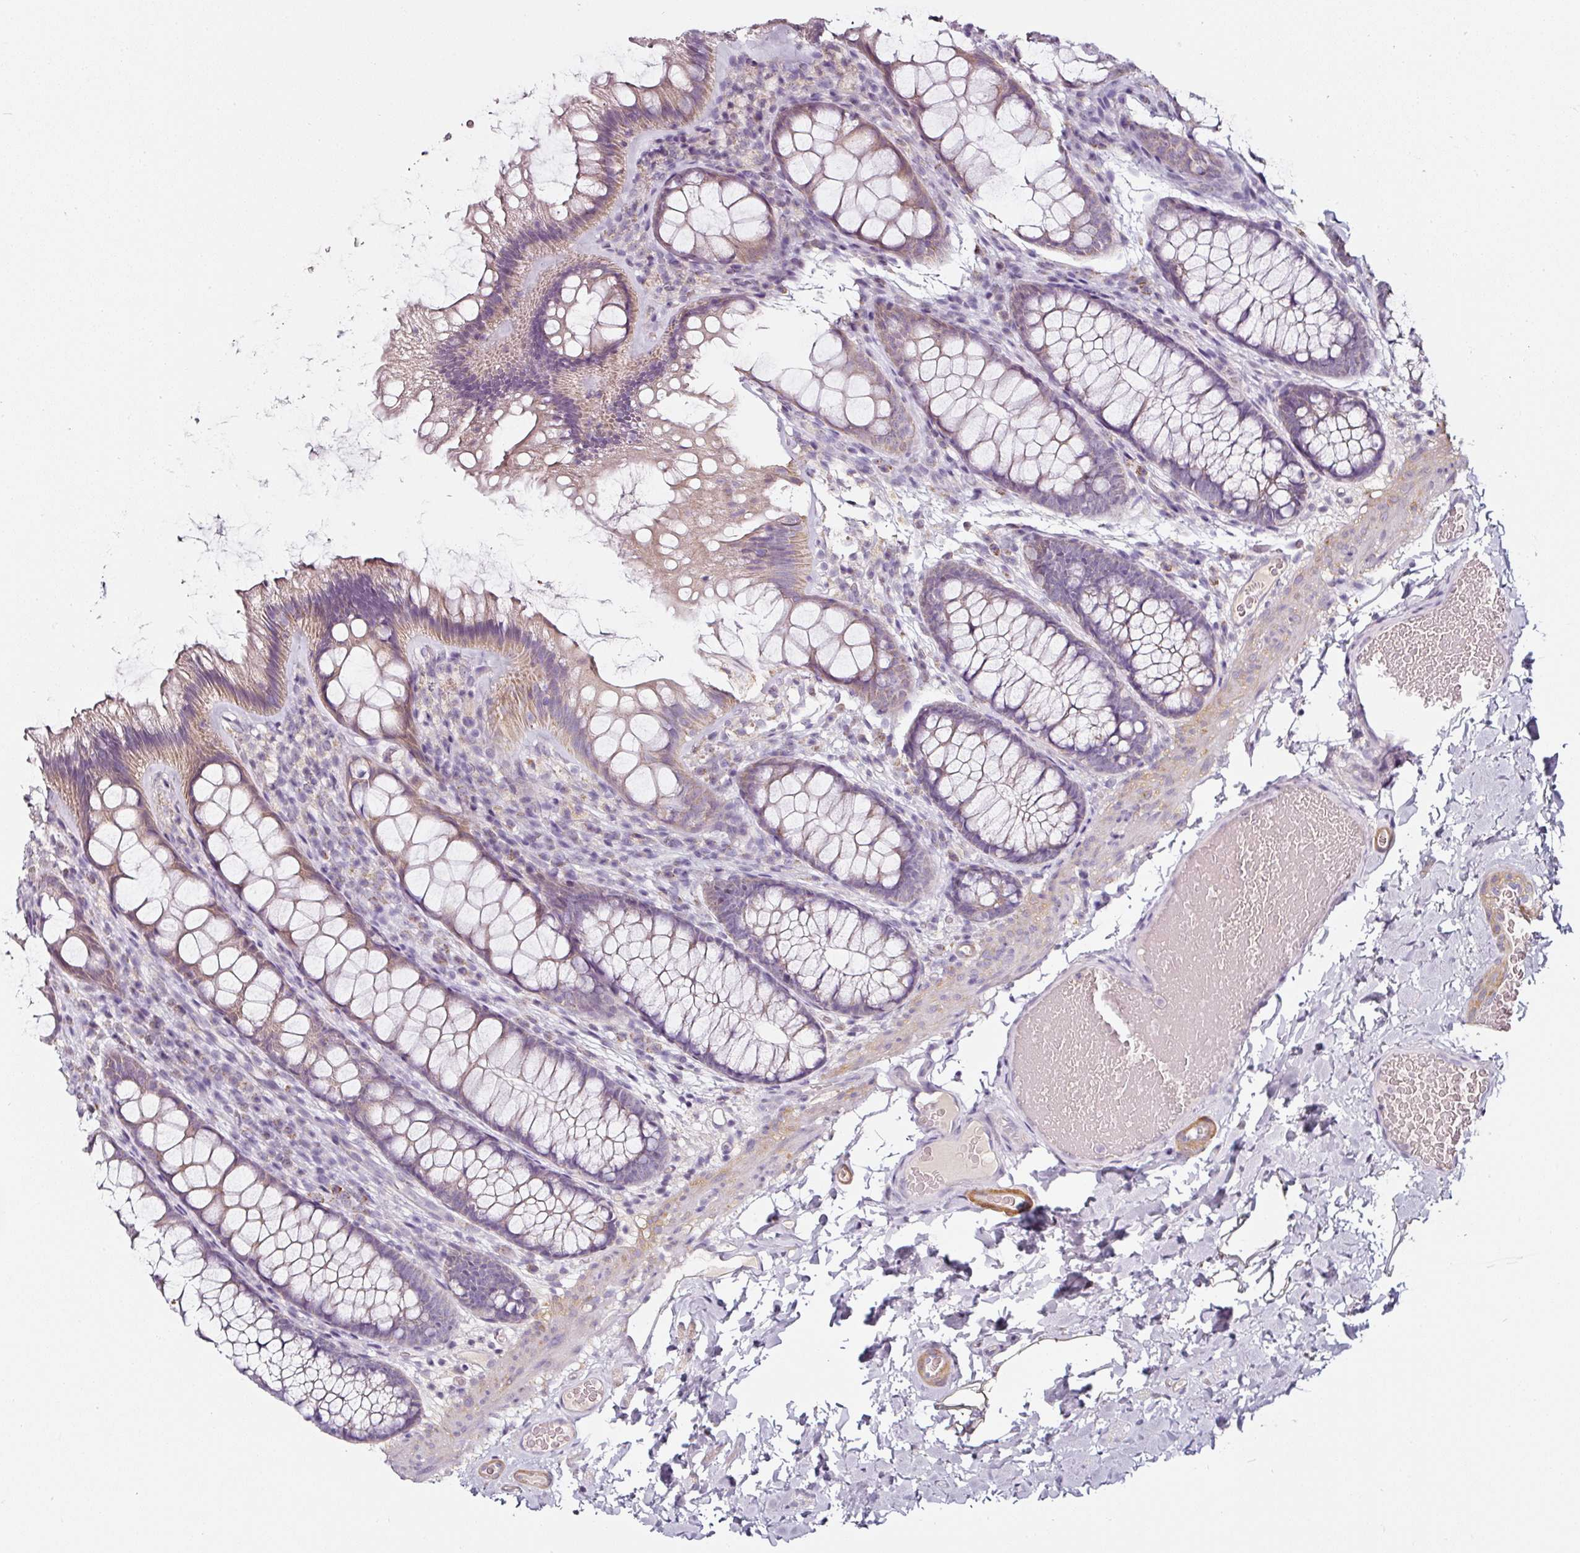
{"staining": {"intensity": "moderate", "quantity": "25%-75%", "location": "cytoplasmic/membranous"}, "tissue": "colon", "cell_type": "Endothelial cells", "image_type": "normal", "snomed": [{"axis": "morphology", "description": "Normal tissue, NOS"}, {"axis": "topography", "description": "Colon"}], "caption": "Immunohistochemical staining of normal human colon reveals medium levels of moderate cytoplasmic/membranous staining in approximately 25%-75% of endothelial cells. The staining was performed using DAB (3,3'-diaminobenzidine) to visualize the protein expression in brown, while the nuclei were stained in blue with hematoxylin (Magnification: 20x).", "gene": "CAP2", "patient": {"sex": "male", "age": 46}}